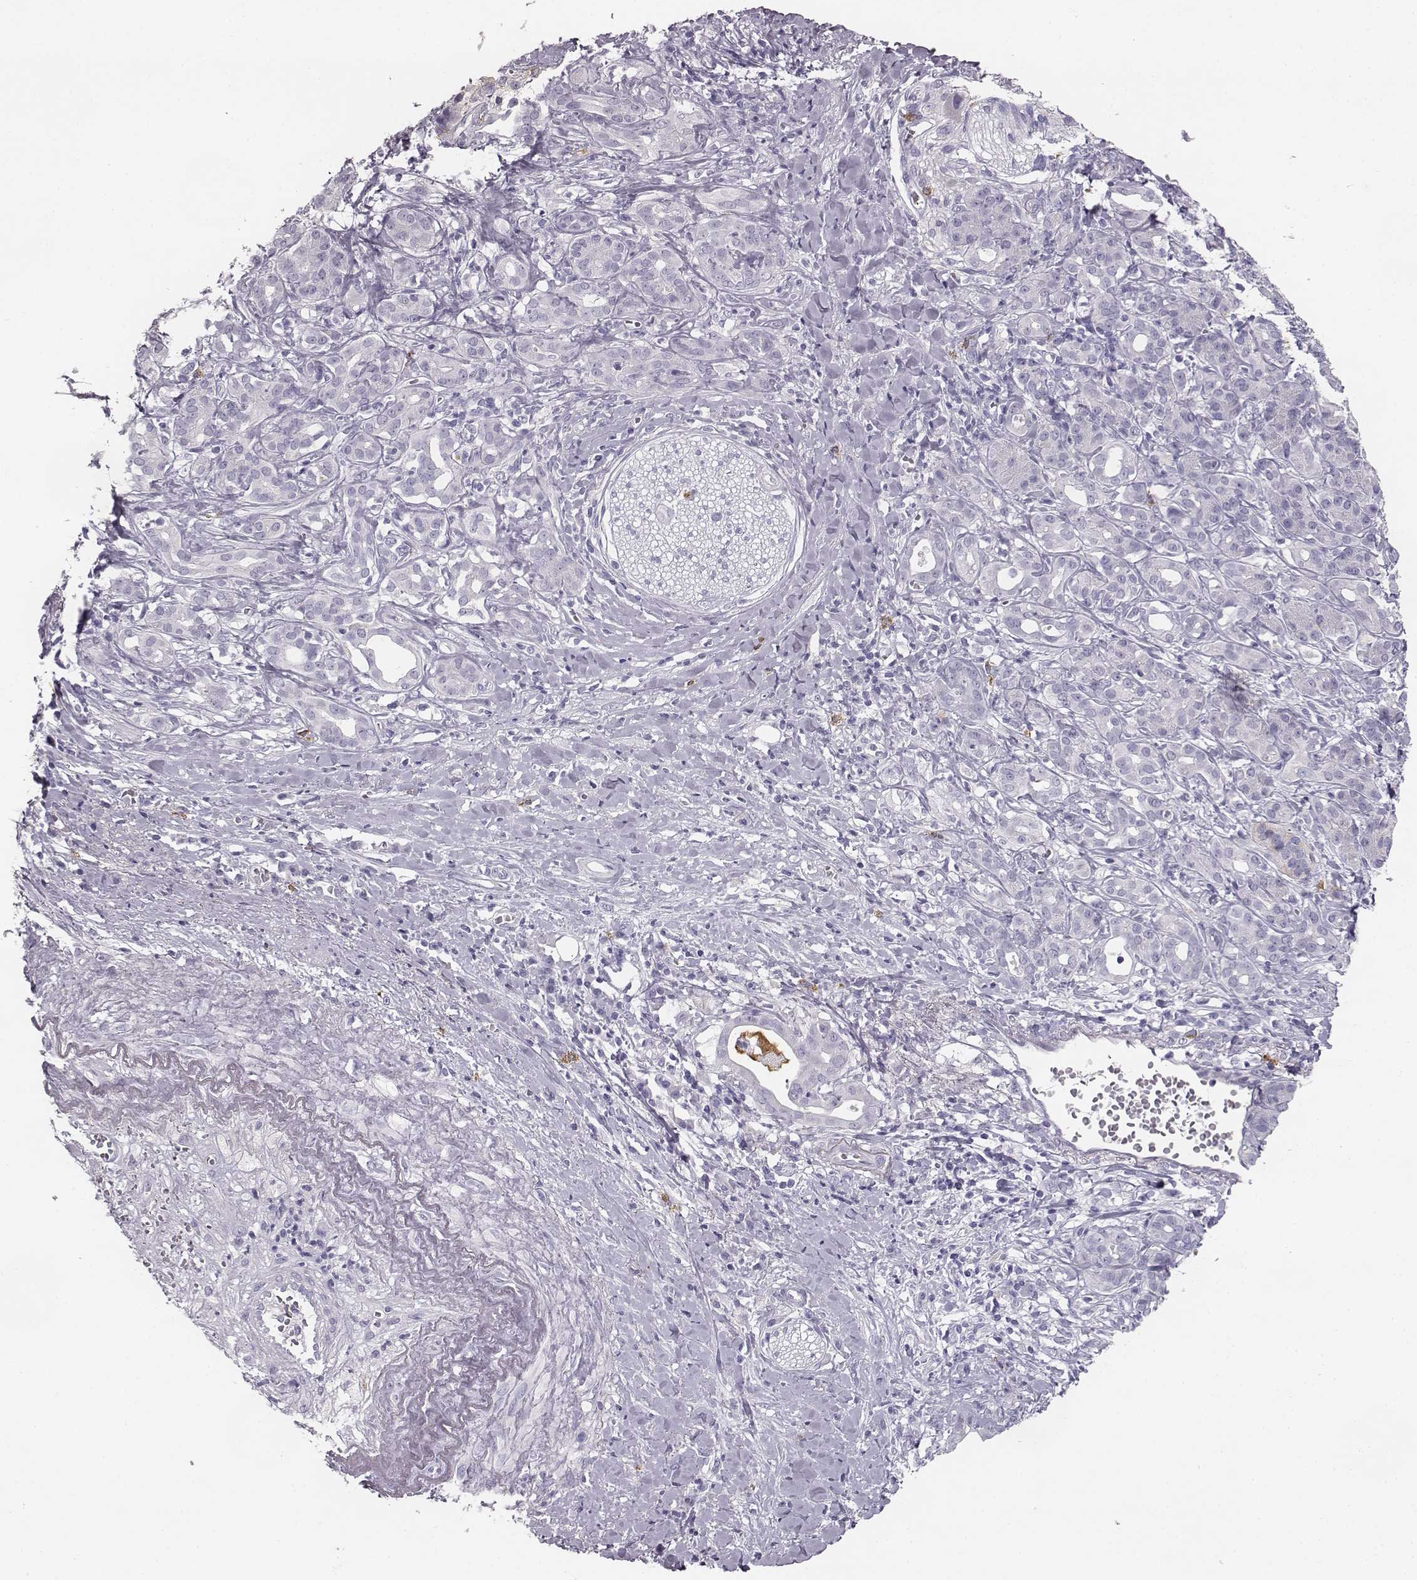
{"staining": {"intensity": "negative", "quantity": "none", "location": "none"}, "tissue": "pancreatic cancer", "cell_type": "Tumor cells", "image_type": "cancer", "snomed": [{"axis": "morphology", "description": "Adenocarcinoma, NOS"}, {"axis": "topography", "description": "Pancreas"}], "caption": "Tumor cells are negative for brown protein staining in pancreatic adenocarcinoma.", "gene": "NPTXR", "patient": {"sex": "male", "age": 61}}